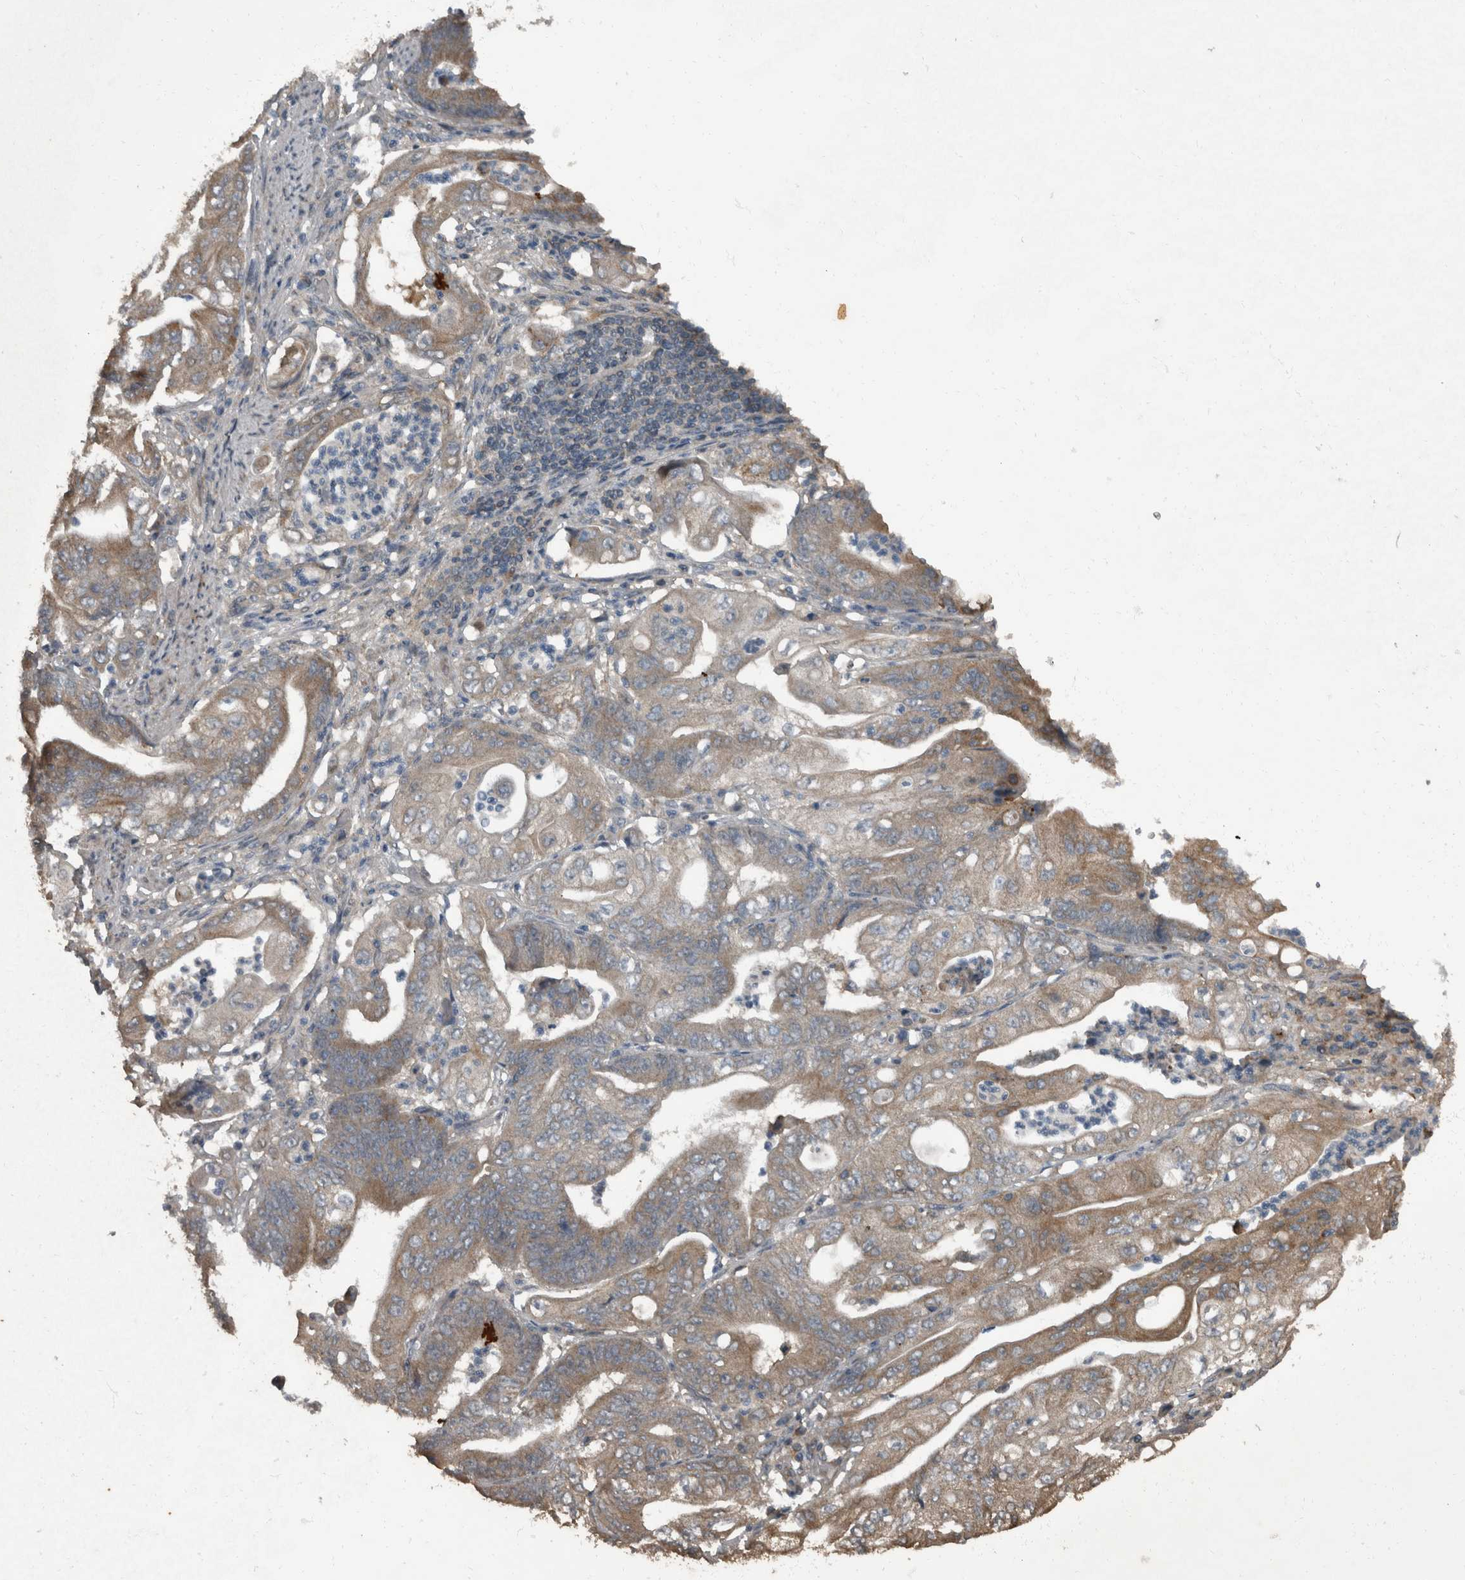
{"staining": {"intensity": "moderate", "quantity": "25%-75%", "location": "cytoplasmic/membranous"}, "tissue": "stomach cancer", "cell_type": "Tumor cells", "image_type": "cancer", "snomed": [{"axis": "morphology", "description": "Adenocarcinoma, NOS"}, {"axis": "topography", "description": "Stomach"}], "caption": "Human stomach cancer stained for a protein (brown) exhibits moderate cytoplasmic/membranous positive expression in approximately 25%-75% of tumor cells.", "gene": "RABGGTB", "patient": {"sex": "female", "age": 73}}